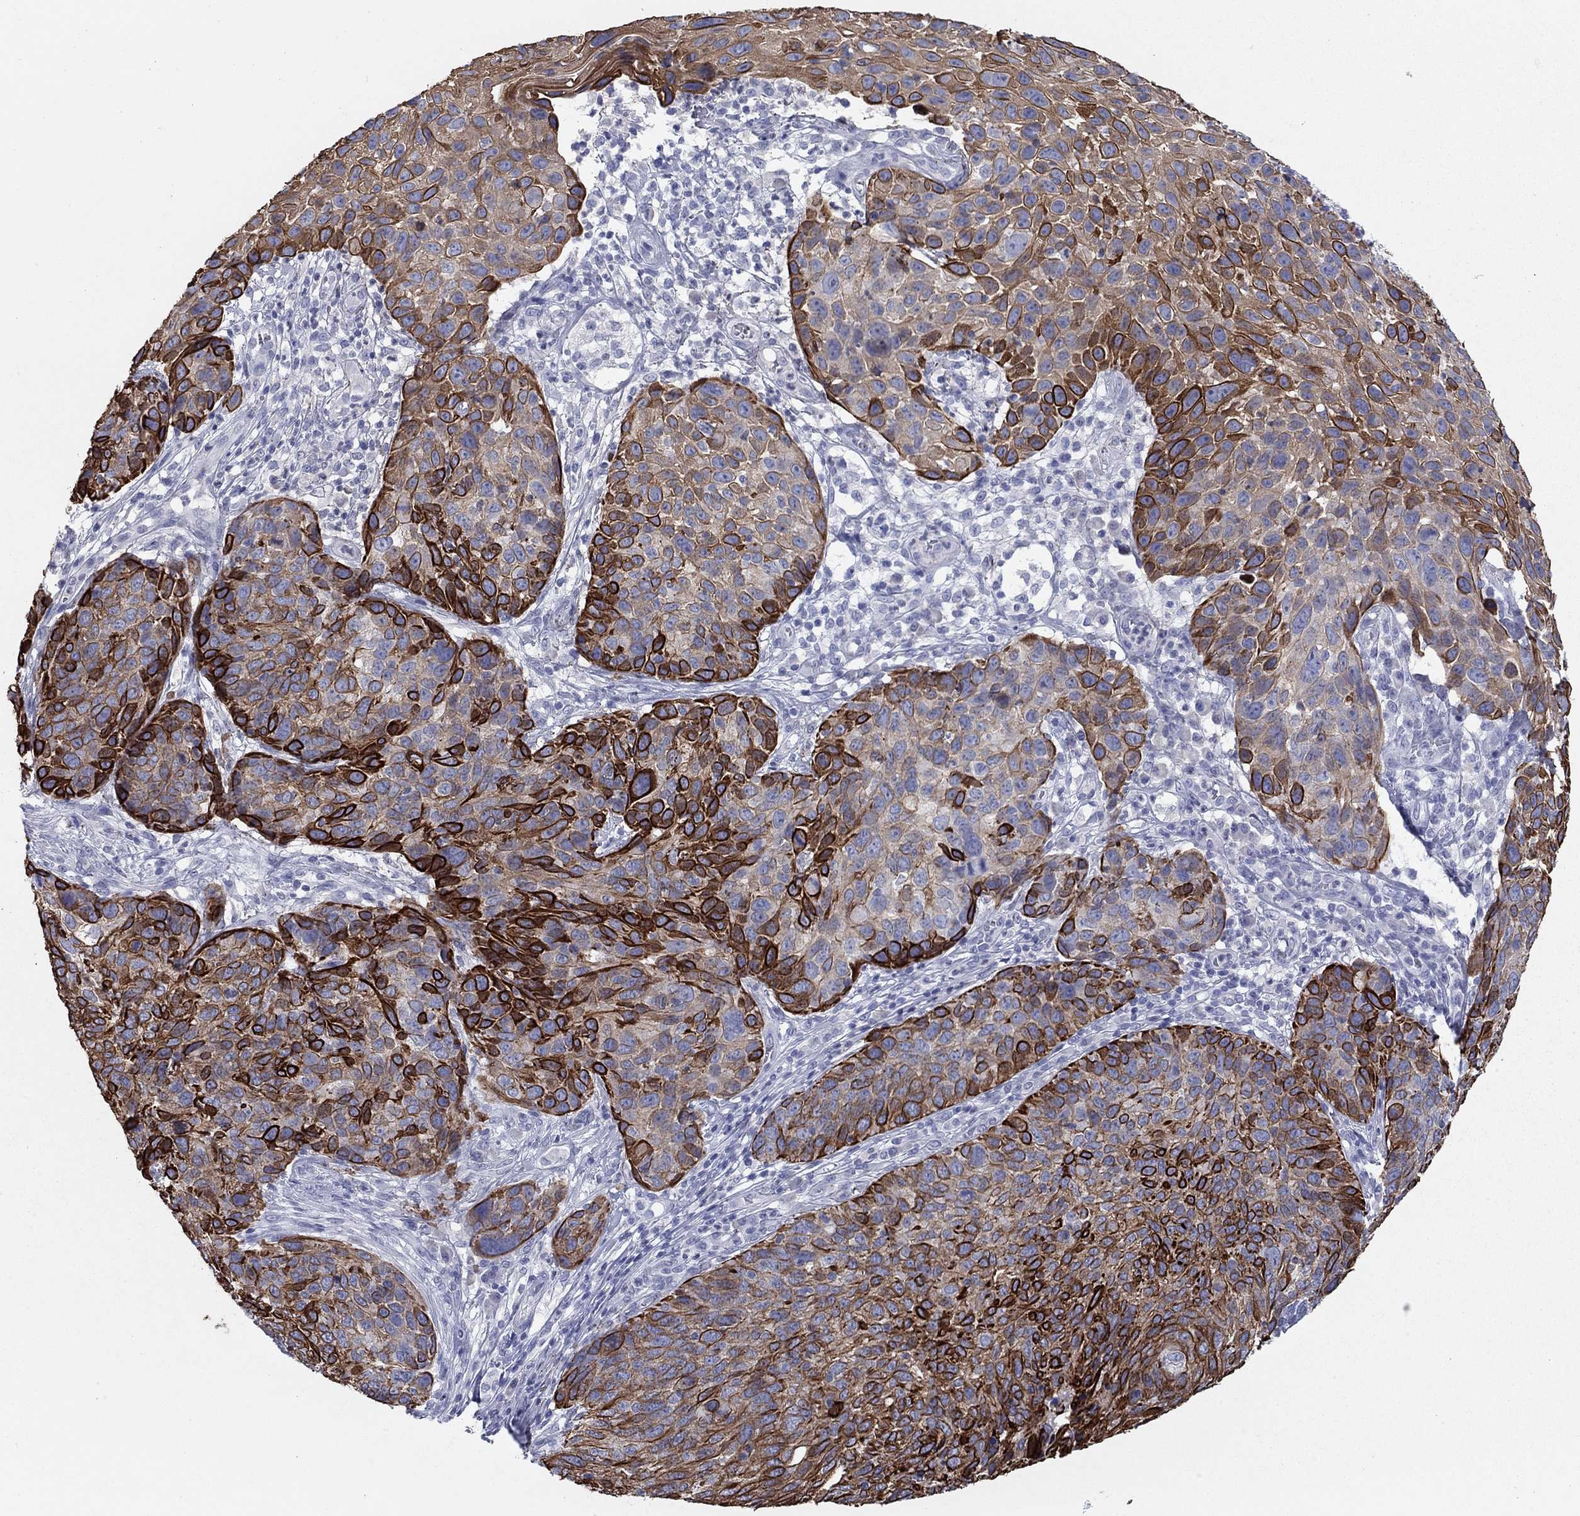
{"staining": {"intensity": "strong", "quantity": "<25%", "location": "cytoplasmic/membranous"}, "tissue": "skin cancer", "cell_type": "Tumor cells", "image_type": "cancer", "snomed": [{"axis": "morphology", "description": "Squamous cell carcinoma, NOS"}, {"axis": "topography", "description": "Skin"}], "caption": "The photomicrograph reveals a brown stain indicating the presence of a protein in the cytoplasmic/membranous of tumor cells in skin squamous cell carcinoma.", "gene": "KRT75", "patient": {"sex": "male", "age": 92}}